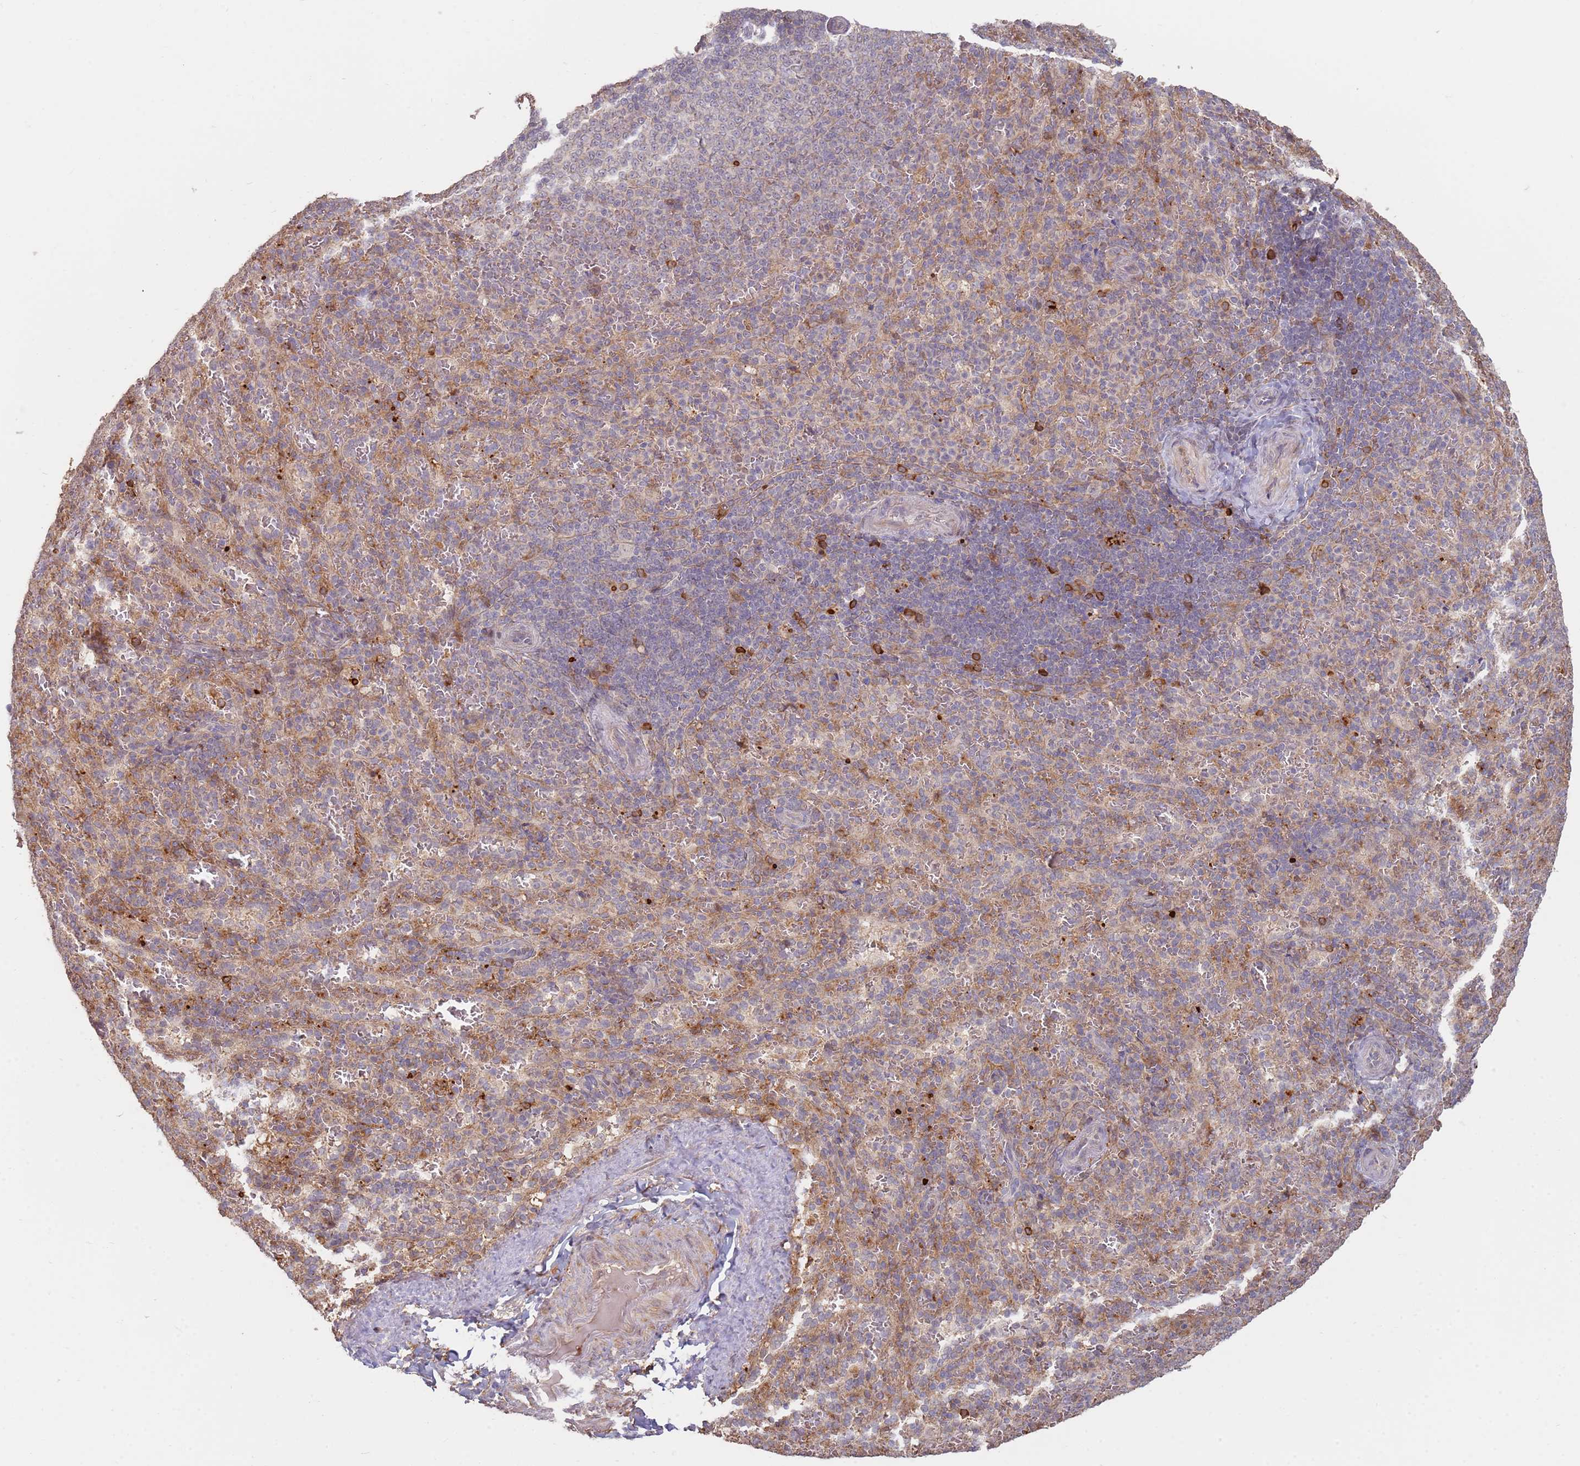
{"staining": {"intensity": "strong", "quantity": "<25%", "location": "cytoplasmic/membranous"}, "tissue": "spleen", "cell_type": "Cells in red pulp", "image_type": "normal", "snomed": [{"axis": "morphology", "description": "Normal tissue, NOS"}, {"axis": "topography", "description": "Spleen"}], "caption": "A brown stain highlights strong cytoplasmic/membranous positivity of a protein in cells in red pulp of unremarkable spleen.", "gene": "MPEG1", "patient": {"sex": "female", "age": 21}}